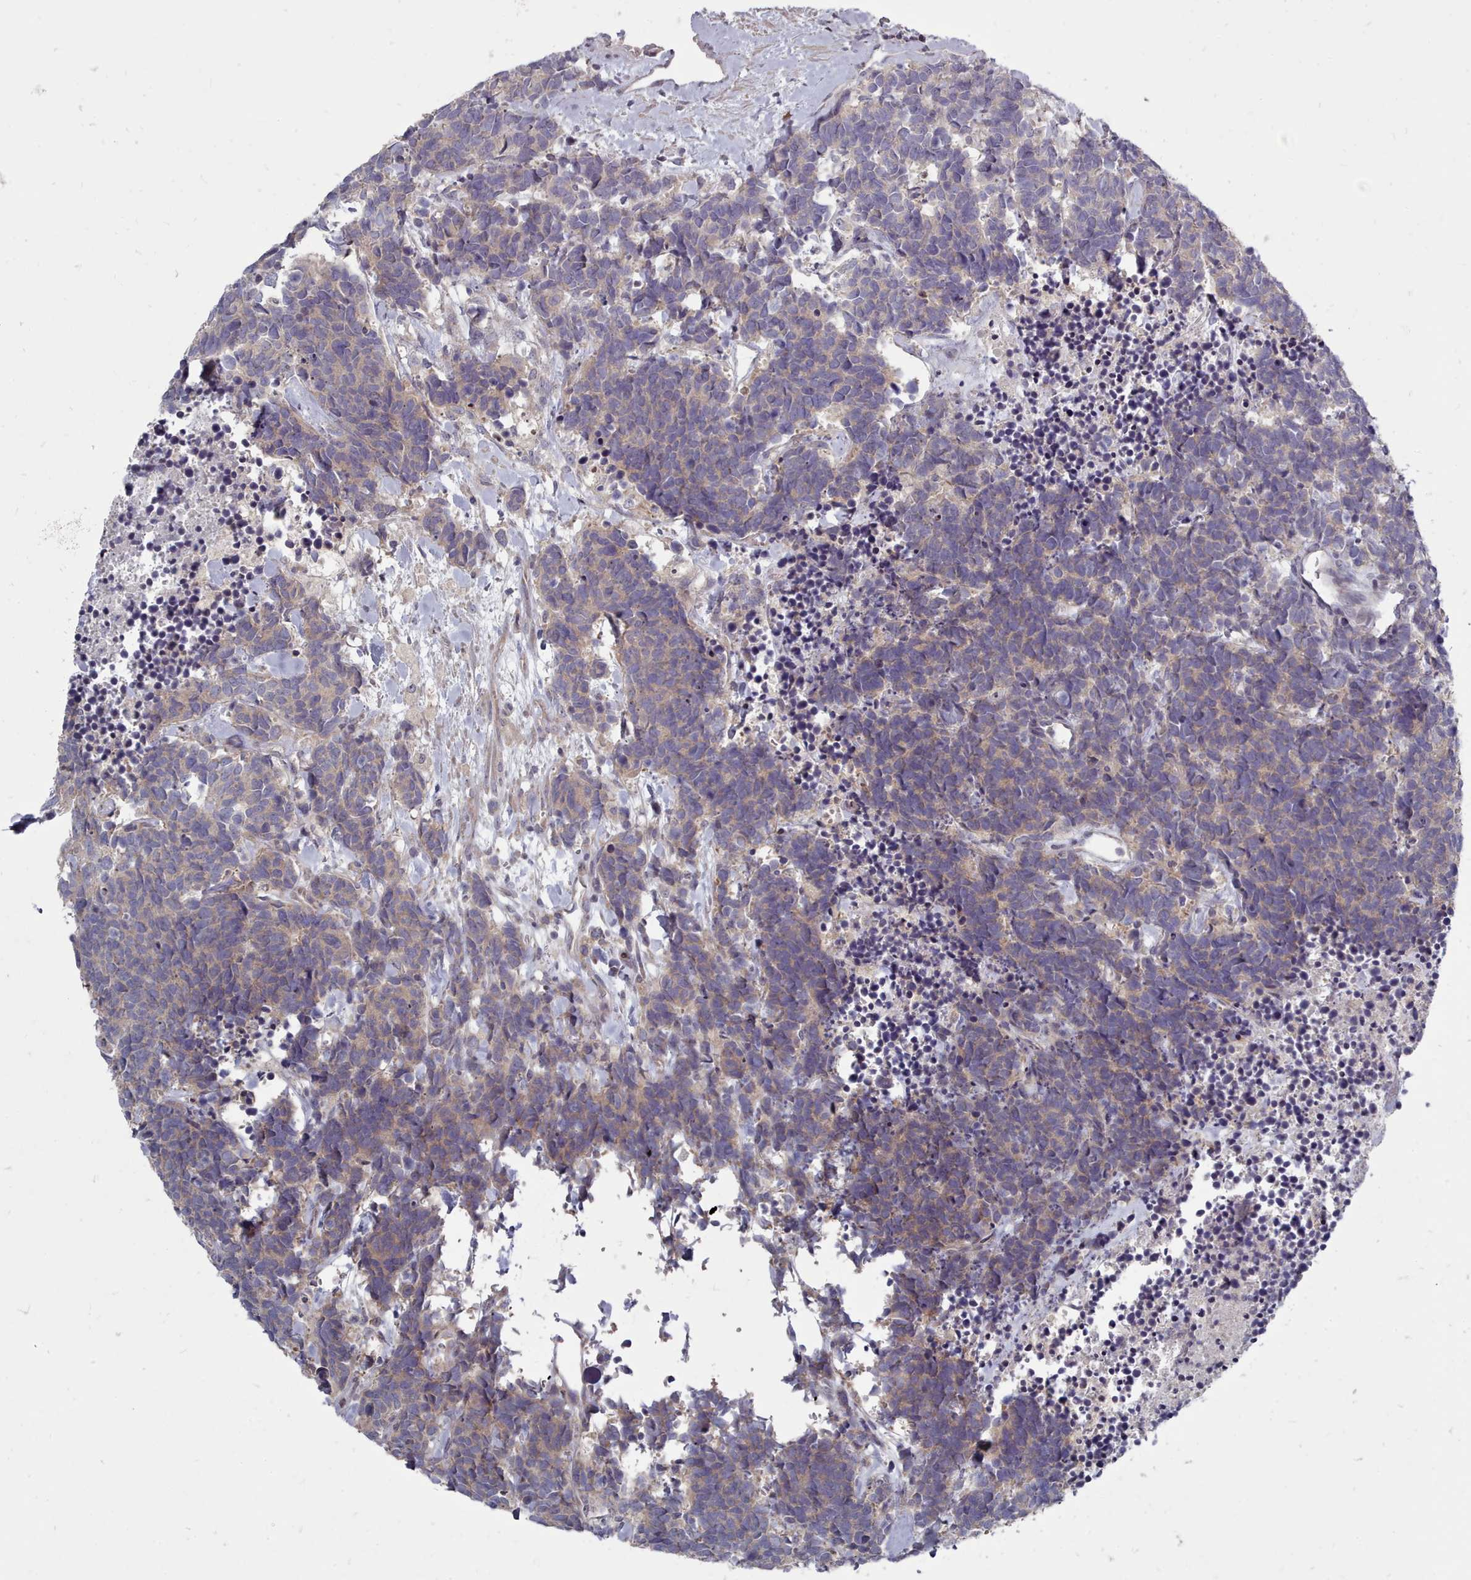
{"staining": {"intensity": "weak", "quantity": ">75%", "location": "cytoplasmic/membranous"}, "tissue": "carcinoid", "cell_type": "Tumor cells", "image_type": "cancer", "snomed": [{"axis": "morphology", "description": "Carcinoma, NOS"}, {"axis": "morphology", "description": "Carcinoid, malignant, NOS"}, {"axis": "topography", "description": "Prostate"}], "caption": "Protein staining of carcinoid (malignant) tissue exhibits weak cytoplasmic/membranous positivity in about >75% of tumor cells.", "gene": "ACKR3", "patient": {"sex": "male", "age": 57}}